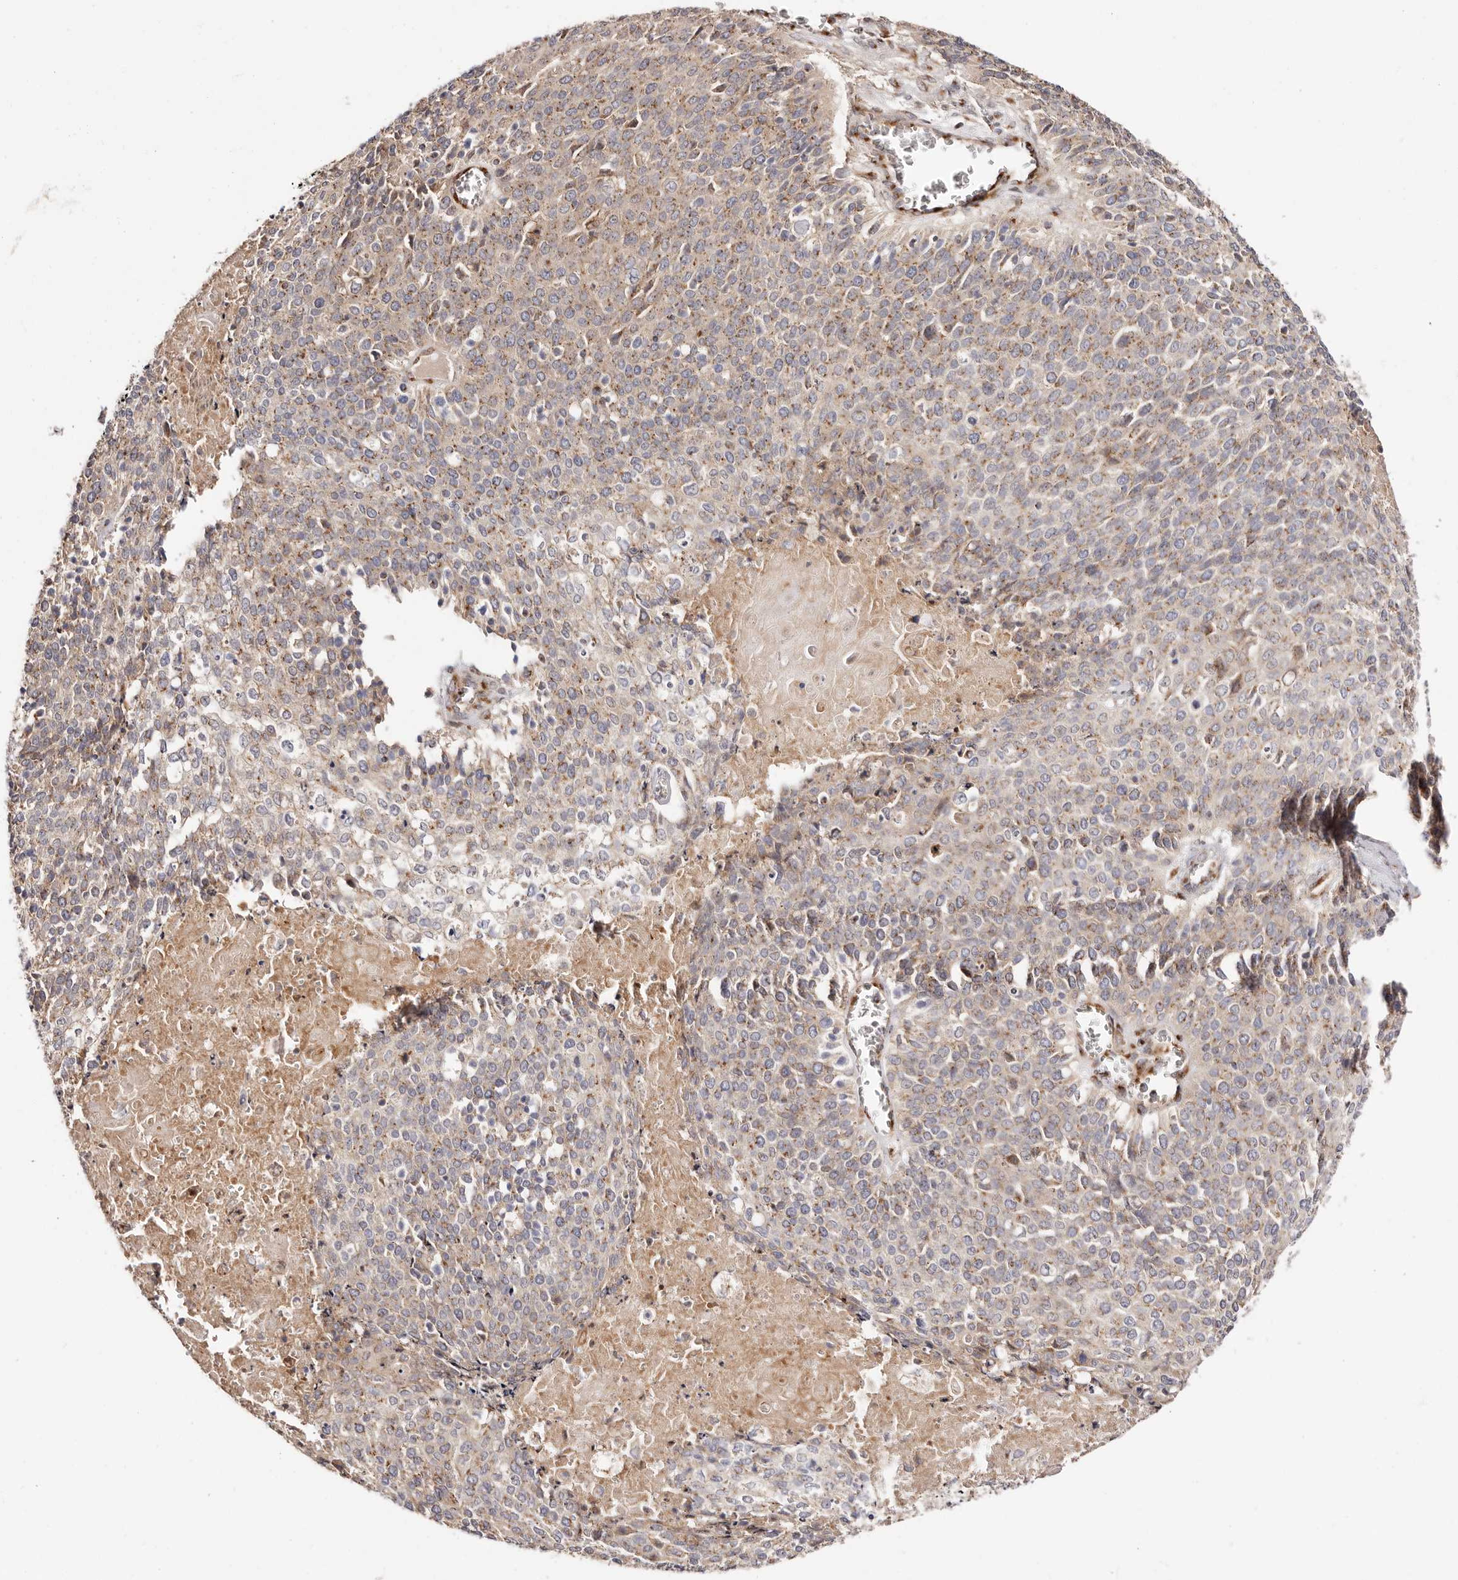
{"staining": {"intensity": "weak", "quantity": ">75%", "location": "cytoplasmic/membranous"}, "tissue": "cervical cancer", "cell_type": "Tumor cells", "image_type": "cancer", "snomed": [{"axis": "morphology", "description": "Squamous cell carcinoma, NOS"}, {"axis": "topography", "description": "Cervix"}], "caption": "Squamous cell carcinoma (cervical) tissue reveals weak cytoplasmic/membranous positivity in about >75% of tumor cells", "gene": "MAPK6", "patient": {"sex": "female", "age": 39}}